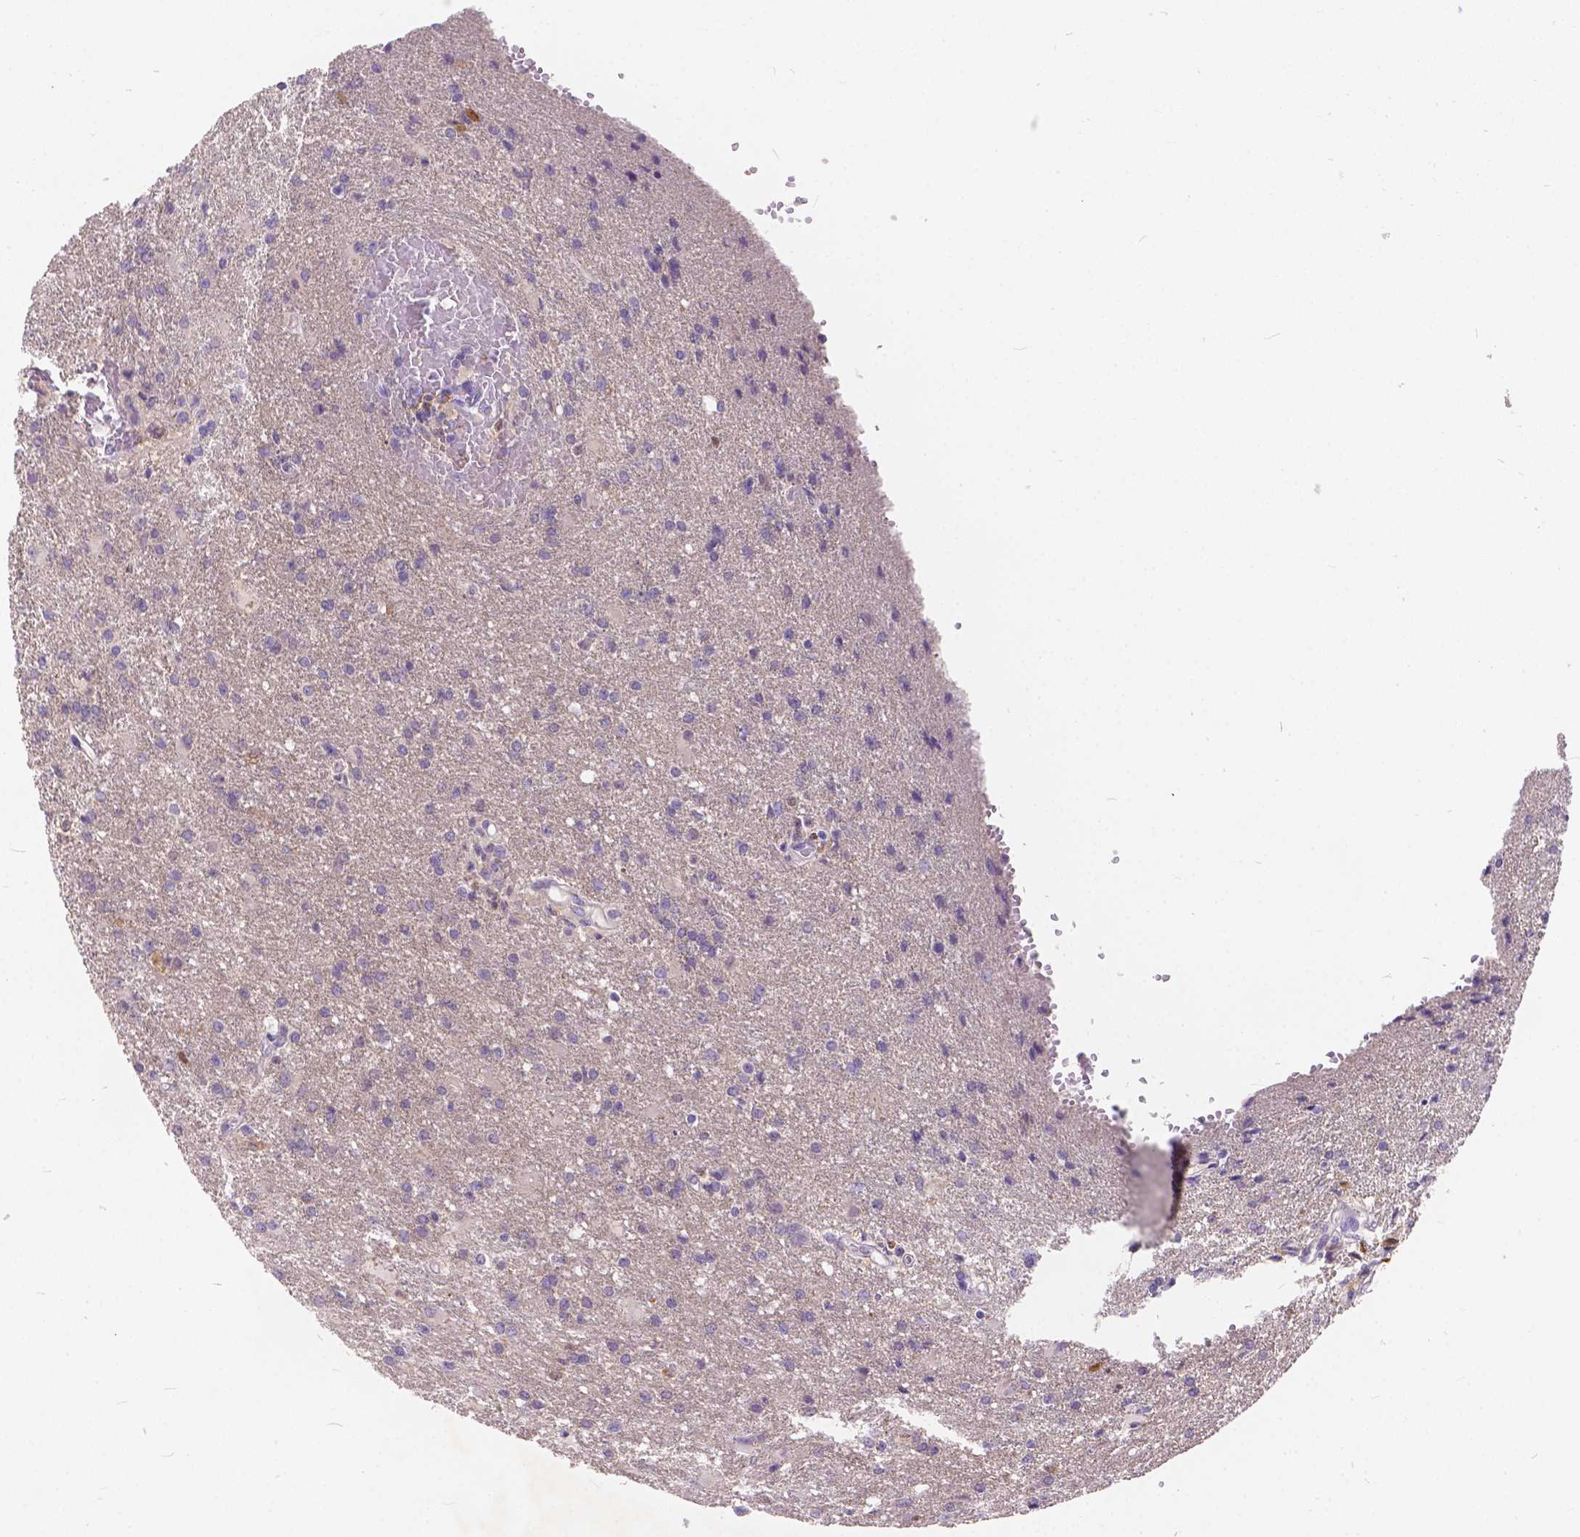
{"staining": {"intensity": "negative", "quantity": "none", "location": "none"}, "tissue": "glioma", "cell_type": "Tumor cells", "image_type": "cancer", "snomed": [{"axis": "morphology", "description": "Glioma, malignant, High grade"}, {"axis": "topography", "description": "Brain"}], "caption": "Tumor cells are negative for protein expression in human malignant glioma (high-grade). The staining was performed using DAB (3,3'-diaminobenzidine) to visualize the protein expression in brown, while the nuclei were stained in blue with hematoxylin (Magnification: 20x).", "gene": "PEX11G", "patient": {"sex": "male", "age": 68}}